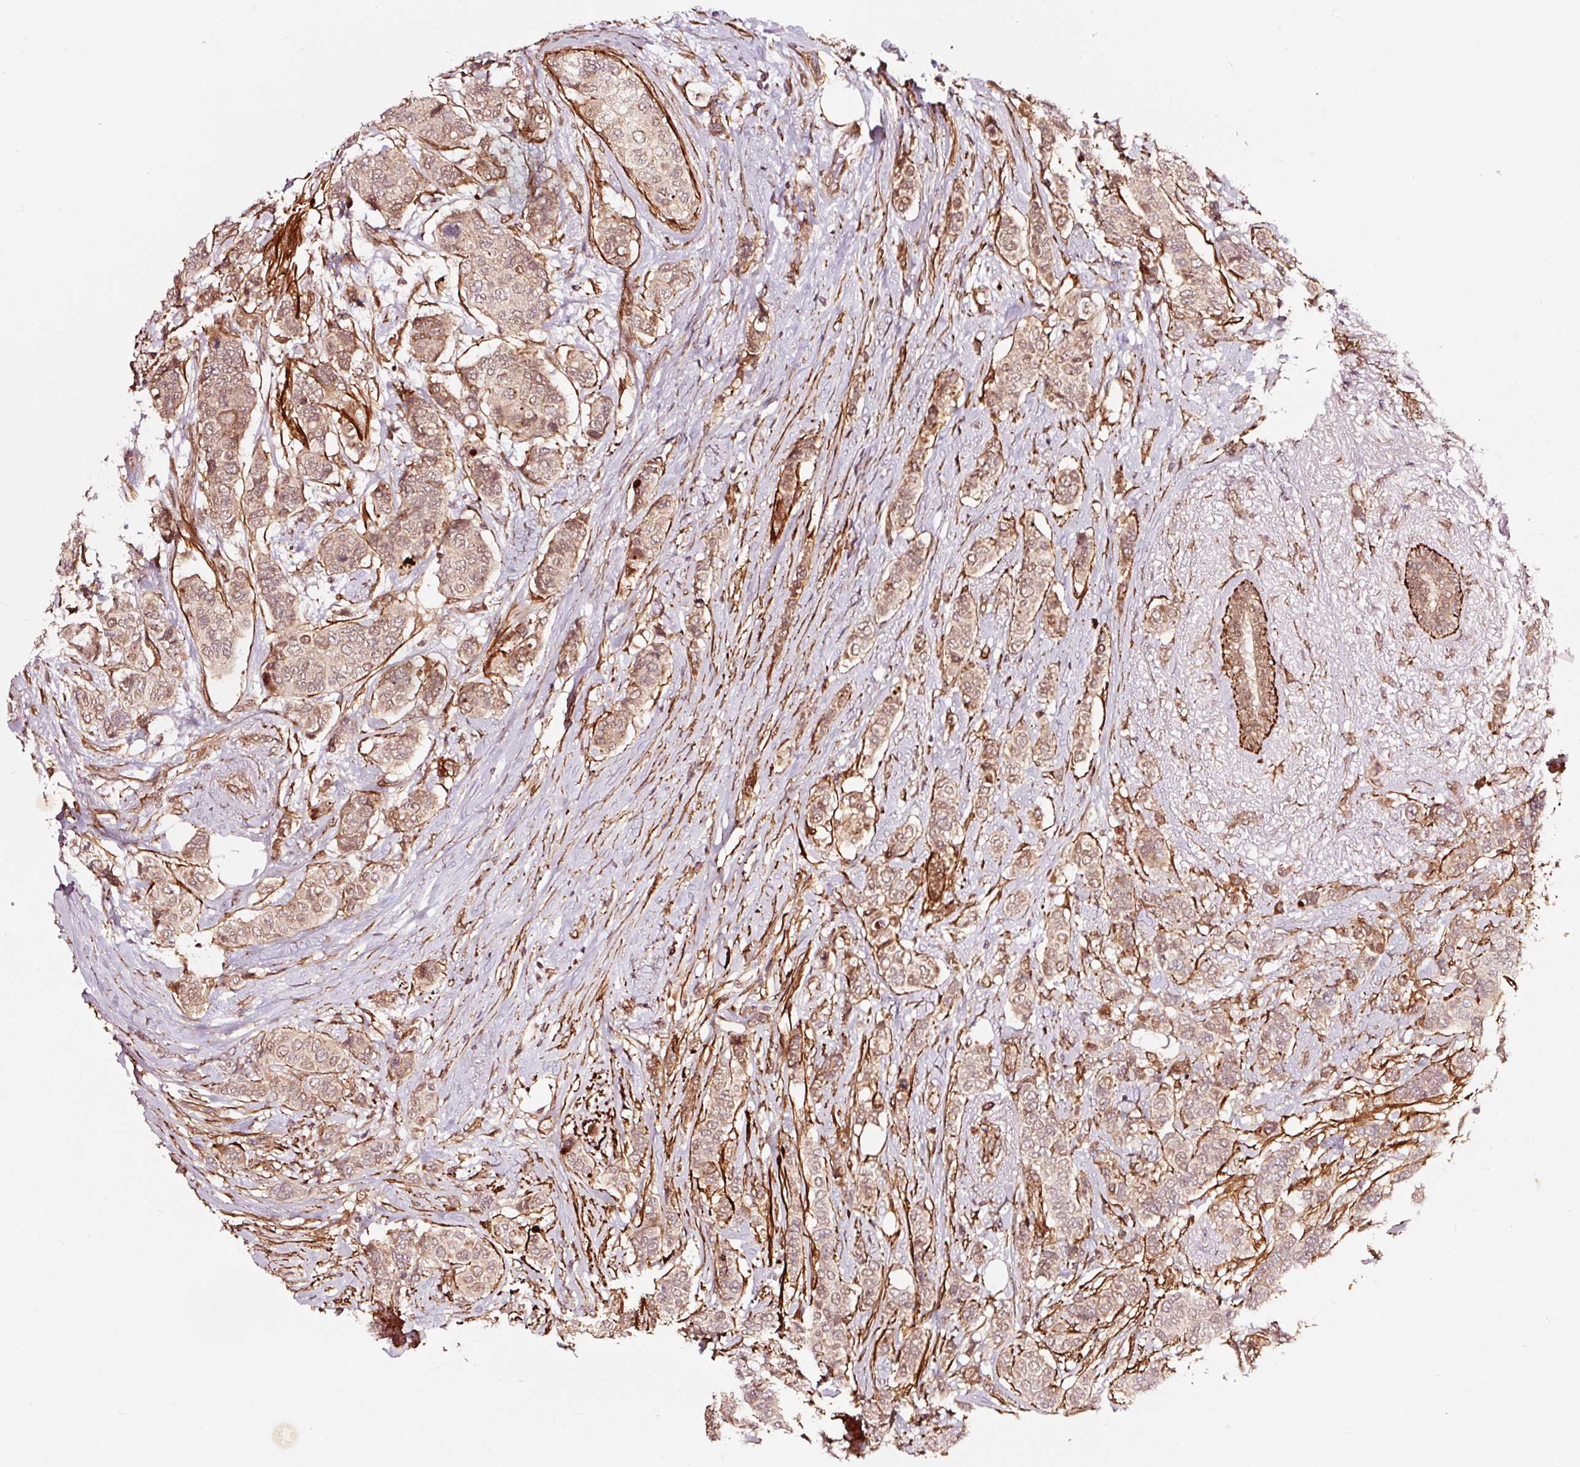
{"staining": {"intensity": "weak", "quantity": ">75%", "location": "nuclear"}, "tissue": "breast cancer", "cell_type": "Tumor cells", "image_type": "cancer", "snomed": [{"axis": "morphology", "description": "Lobular carcinoma"}, {"axis": "topography", "description": "Breast"}], "caption": "A histopathology image showing weak nuclear positivity in approximately >75% of tumor cells in breast lobular carcinoma, as visualized by brown immunohistochemical staining.", "gene": "TPM1", "patient": {"sex": "female", "age": 51}}